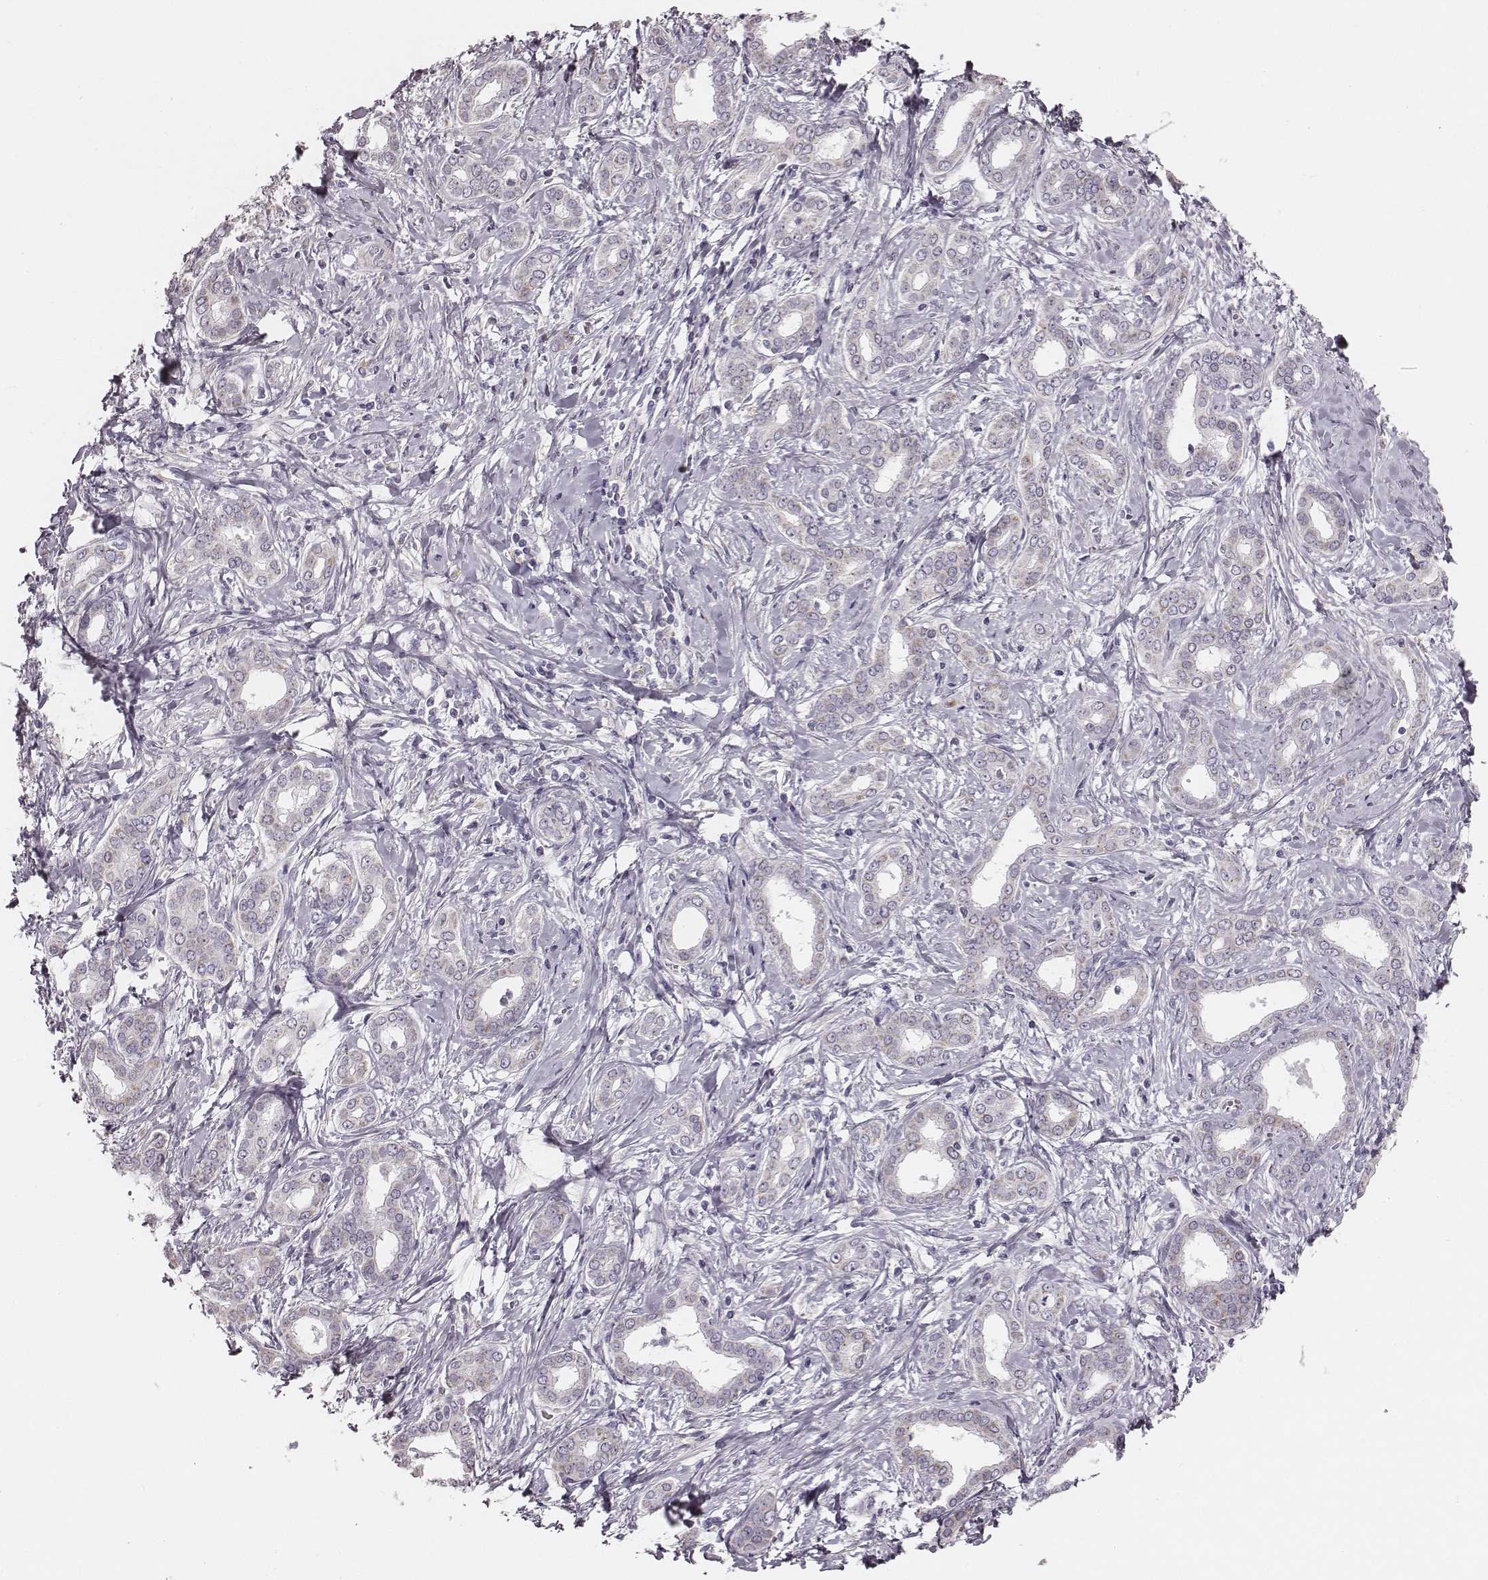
{"staining": {"intensity": "negative", "quantity": "none", "location": "none"}, "tissue": "liver cancer", "cell_type": "Tumor cells", "image_type": "cancer", "snomed": [{"axis": "morphology", "description": "Cholangiocarcinoma"}, {"axis": "topography", "description": "Liver"}], "caption": "This histopathology image is of cholangiocarcinoma (liver) stained with IHC to label a protein in brown with the nuclei are counter-stained blue. There is no expression in tumor cells. (DAB IHC visualized using brightfield microscopy, high magnification).", "gene": "UBL4B", "patient": {"sex": "female", "age": 47}}